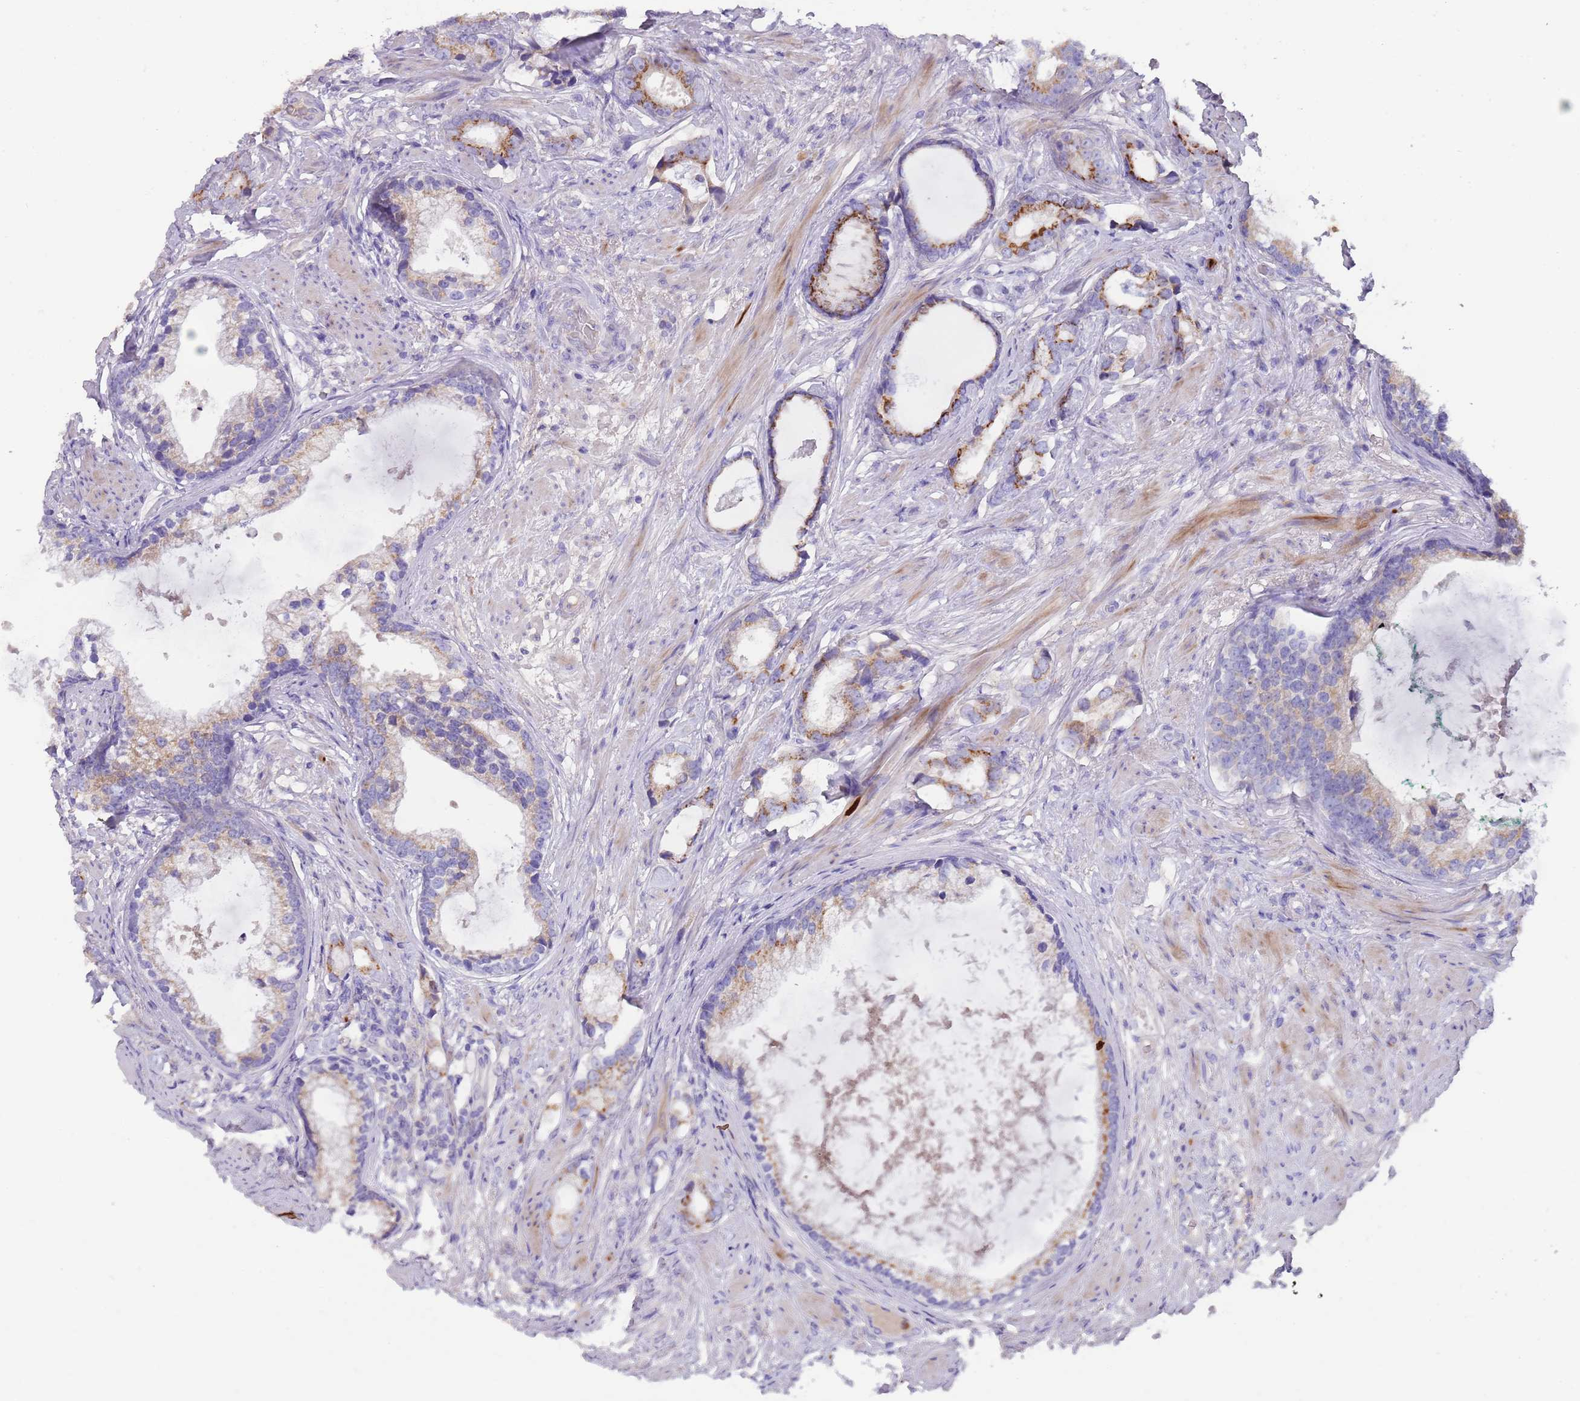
{"staining": {"intensity": "moderate", "quantity": "<25%", "location": "cytoplasmic/membranous"}, "tissue": "prostate cancer", "cell_type": "Tumor cells", "image_type": "cancer", "snomed": [{"axis": "morphology", "description": "Adenocarcinoma, Low grade"}, {"axis": "topography", "description": "Prostate"}], "caption": "Prostate cancer stained with immunohistochemistry displays moderate cytoplasmic/membranous expression in approximately <25% of tumor cells.", "gene": "TMEM251", "patient": {"sex": "male", "age": 71}}